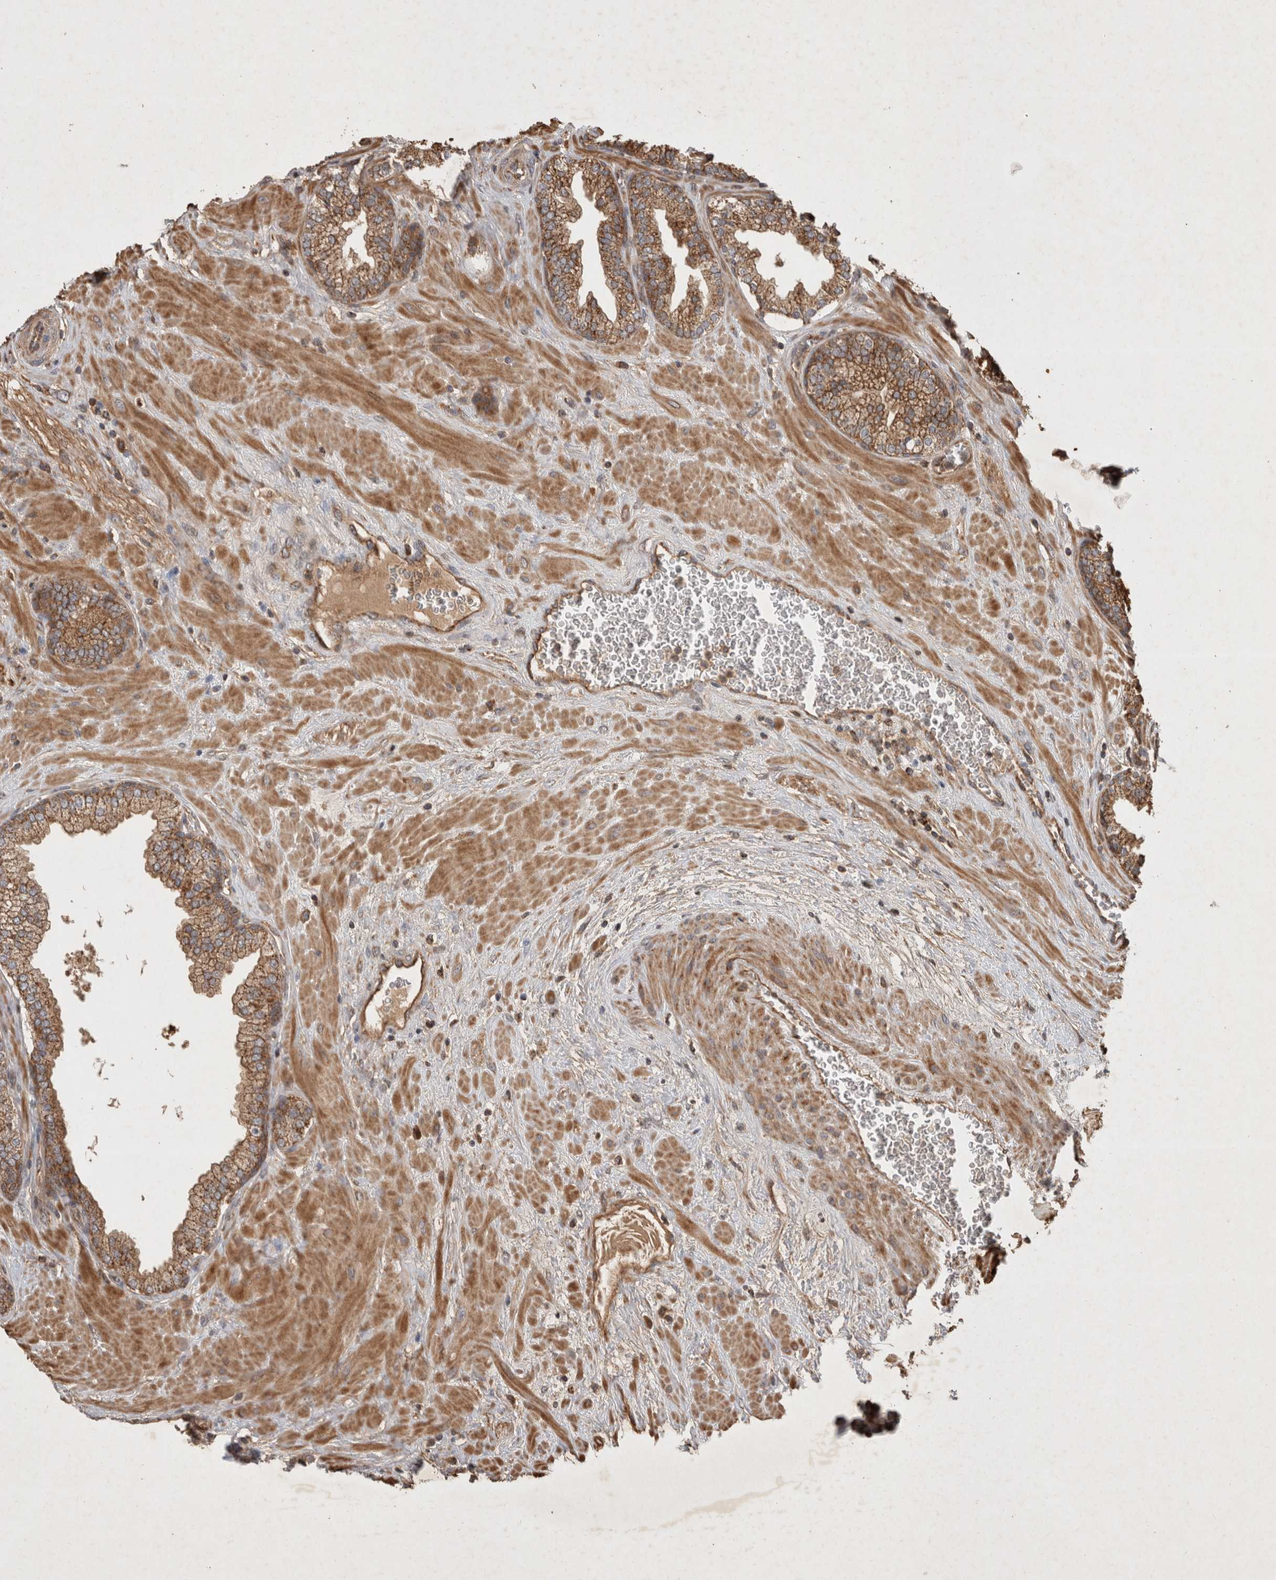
{"staining": {"intensity": "moderate", "quantity": "25%-75%", "location": "cytoplasmic/membranous"}, "tissue": "prostate", "cell_type": "Glandular cells", "image_type": "normal", "snomed": [{"axis": "morphology", "description": "Normal tissue, NOS"}, {"axis": "topography", "description": "Prostate"}], "caption": "Immunohistochemistry (IHC) histopathology image of unremarkable prostate stained for a protein (brown), which shows medium levels of moderate cytoplasmic/membranous positivity in approximately 25%-75% of glandular cells.", "gene": "SERAC1", "patient": {"sex": "male", "age": 51}}